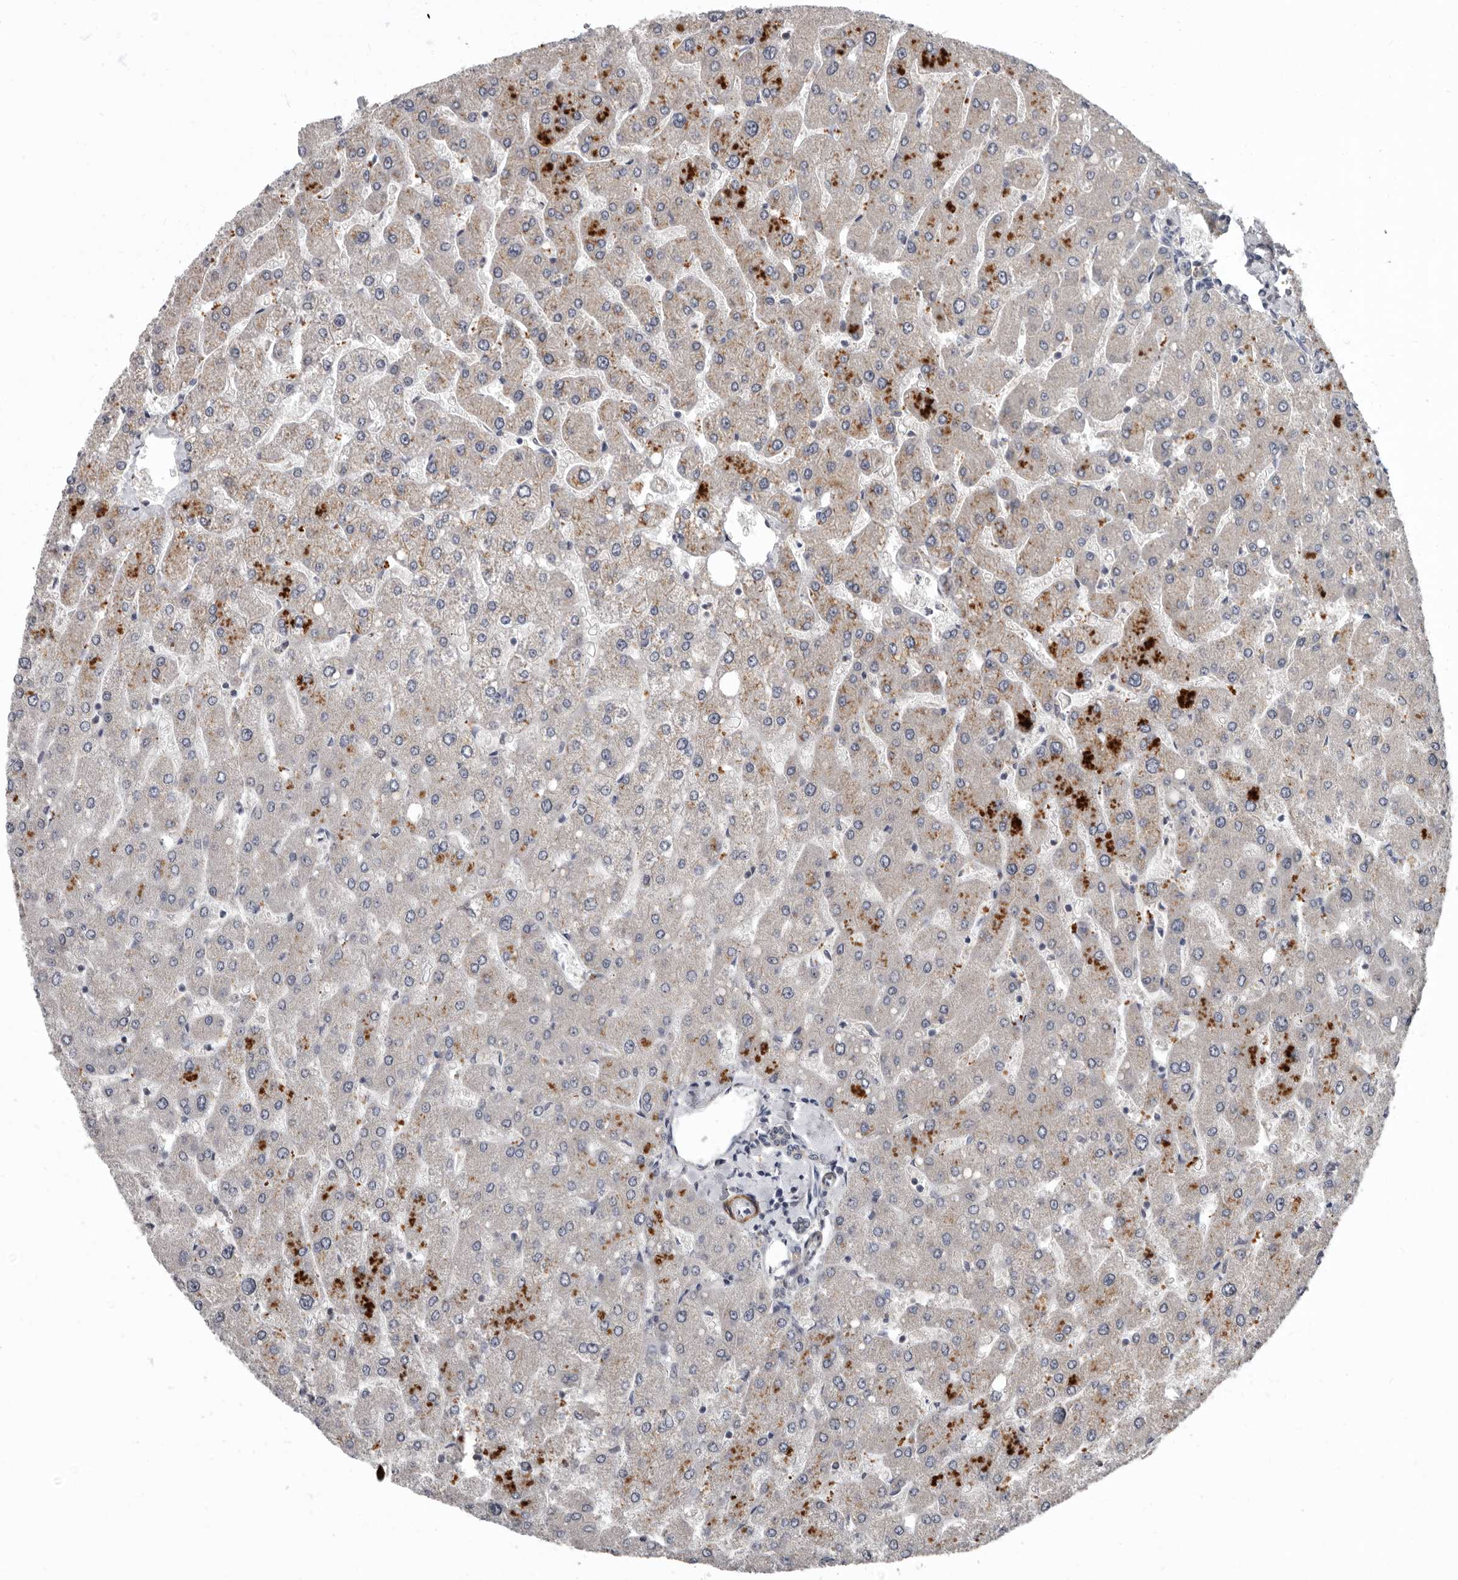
{"staining": {"intensity": "weak", "quantity": "<25%", "location": "cytoplasmic/membranous"}, "tissue": "liver", "cell_type": "Cholangiocytes", "image_type": "normal", "snomed": [{"axis": "morphology", "description": "Normal tissue, NOS"}, {"axis": "topography", "description": "Liver"}], "caption": "Immunohistochemistry (IHC) of unremarkable liver exhibits no staining in cholangiocytes. (Brightfield microscopy of DAB IHC at high magnification).", "gene": "FGFR4", "patient": {"sex": "male", "age": 55}}